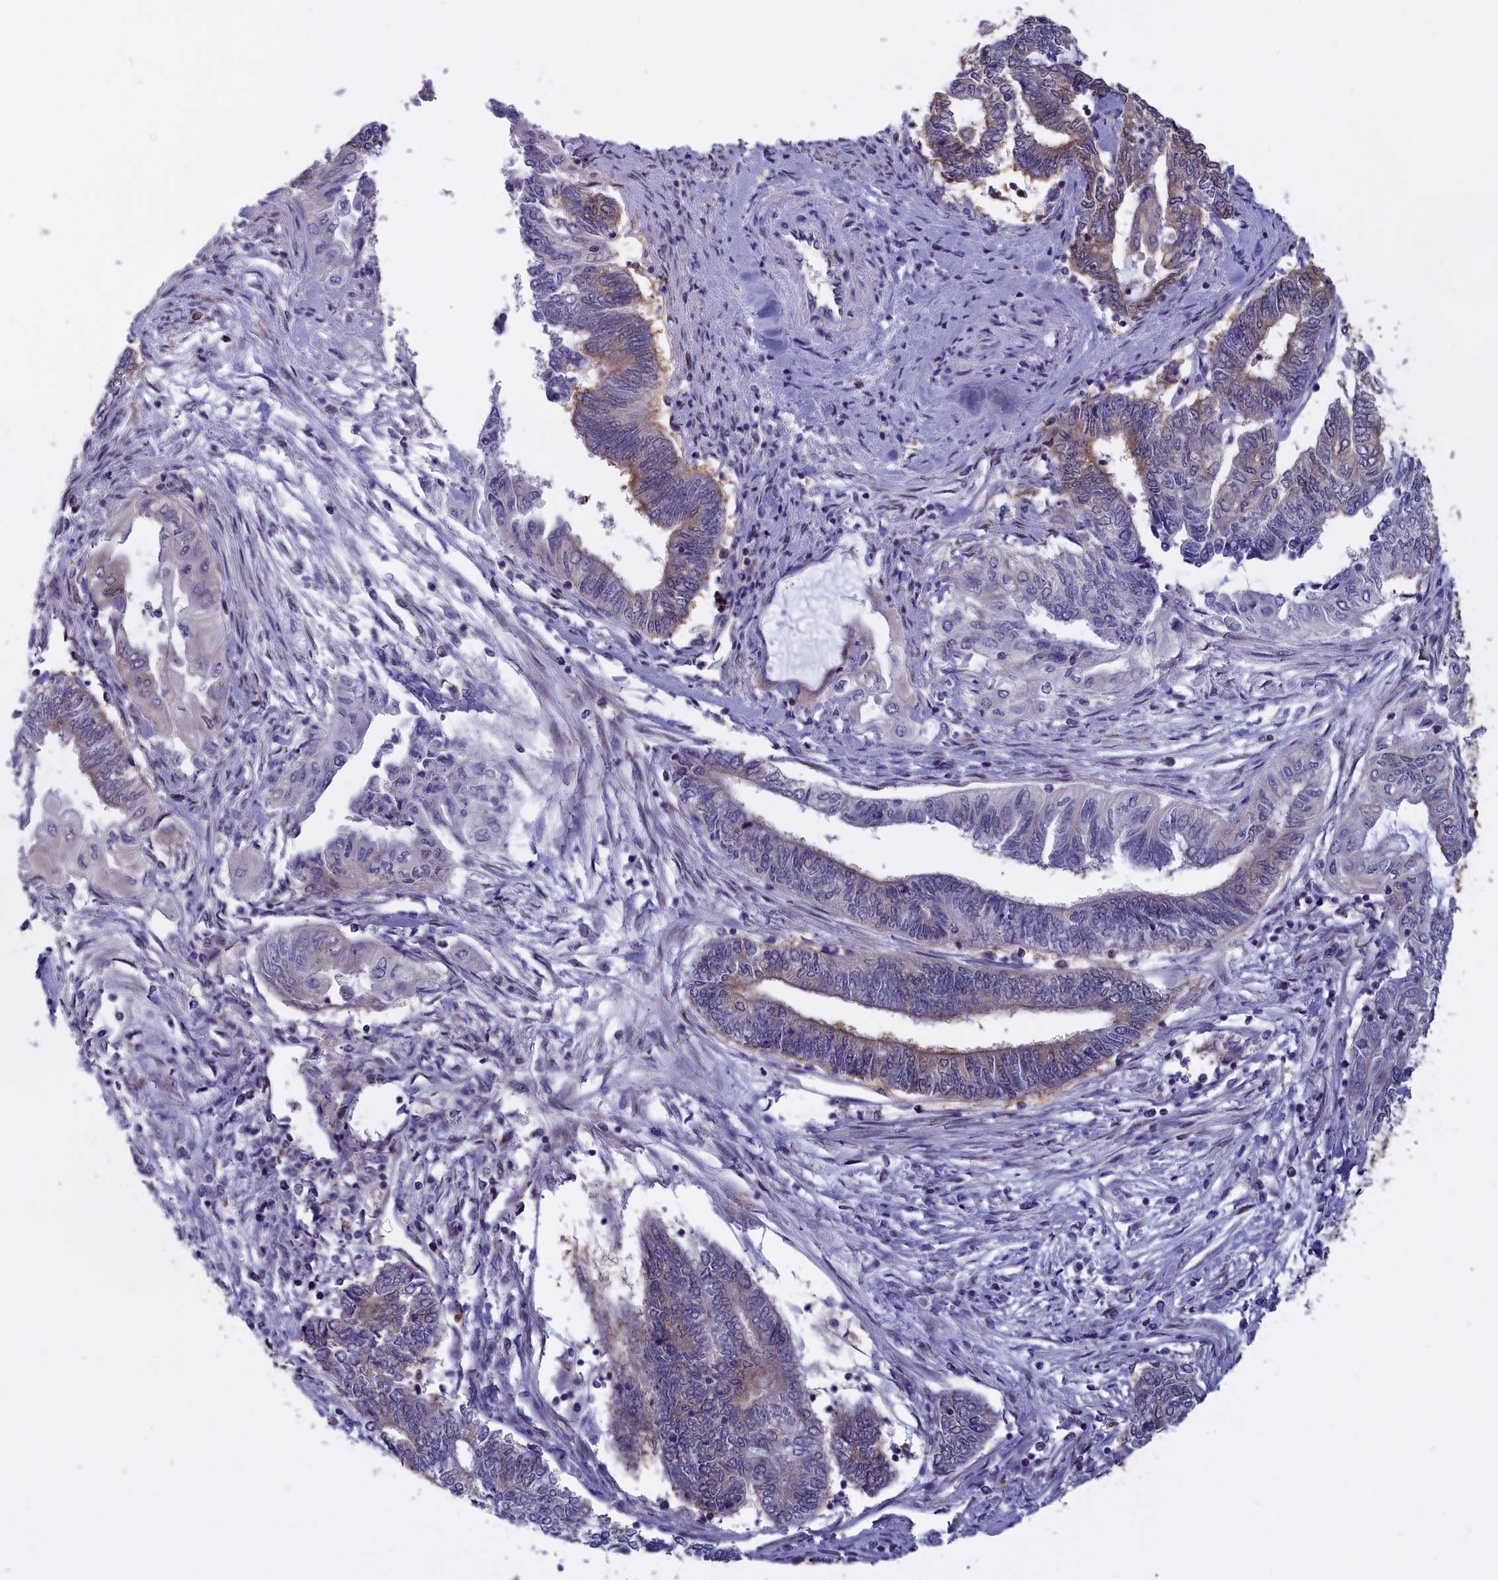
{"staining": {"intensity": "weak", "quantity": "<25%", "location": "cytoplasmic/membranous"}, "tissue": "endometrial cancer", "cell_type": "Tumor cells", "image_type": "cancer", "snomed": [{"axis": "morphology", "description": "Adenocarcinoma, NOS"}, {"axis": "topography", "description": "Uterus"}, {"axis": "topography", "description": "Endometrium"}], "caption": "Protein analysis of endometrial adenocarcinoma displays no significant staining in tumor cells. (Stains: DAB immunohistochemistry with hematoxylin counter stain, Microscopy: brightfield microscopy at high magnification).", "gene": "ABCC8", "patient": {"sex": "female", "age": 70}}